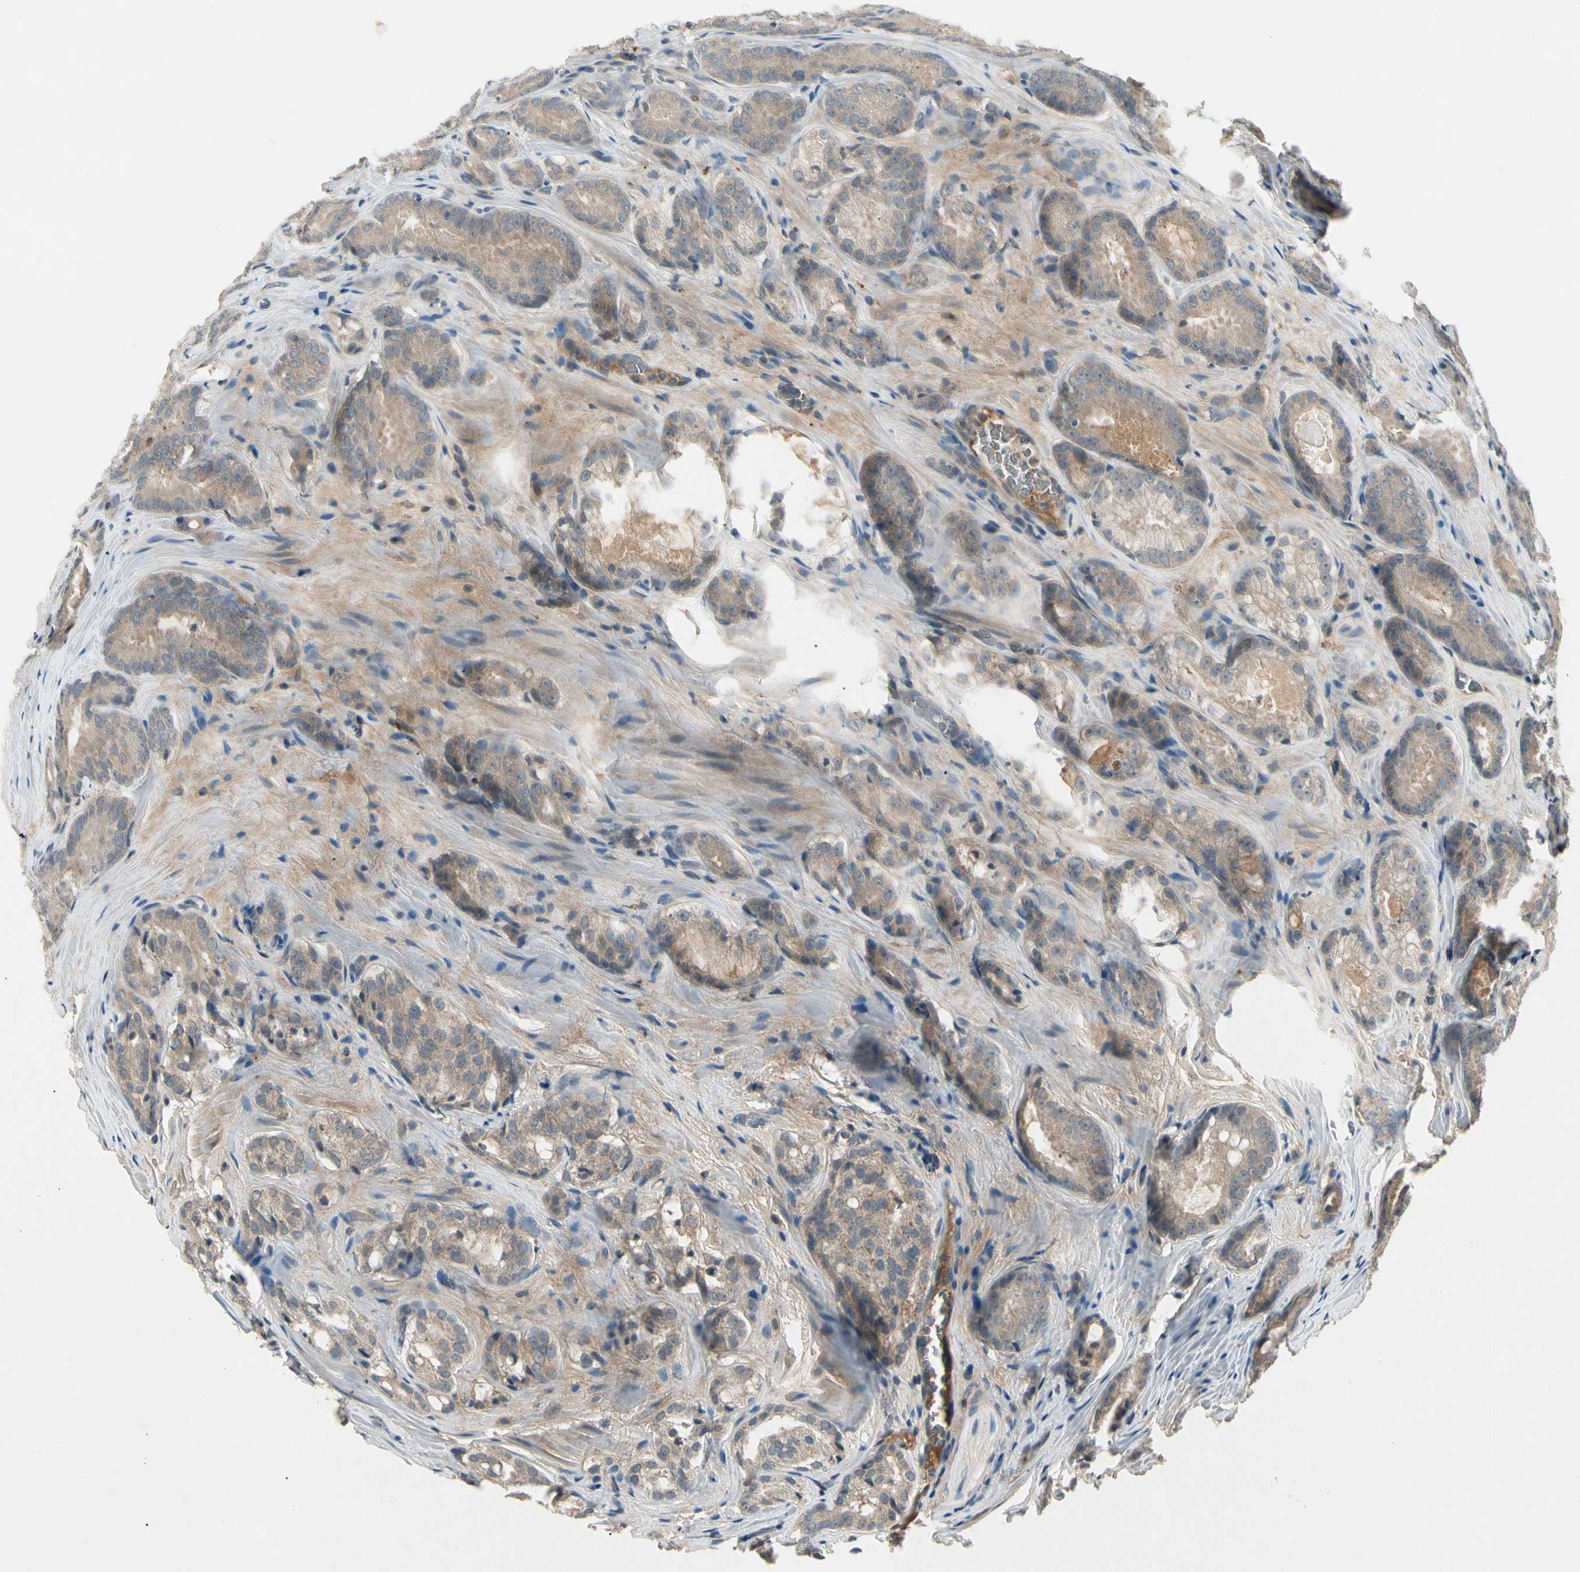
{"staining": {"intensity": "weak", "quantity": "25%-75%", "location": "cytoplasmic/membranous"}, "tissue": "prostate cancer", "cell_type": "Tumor cells", "image_type": "cancer", "snomed": [{"axis": "morphology", "description": "Adenocarcinoma, High grade"}, {"axis": "topography", "description": "Prostate"}], "caption": "A histopathology image showing weak cytoplasmic/membranous positivity in about 25%-75% of tumor cells in prostate cancer, as visualized by brown immunohistochemical staining.", "gene": "CCL4", "patient": {"sex": "male", "age": 64}}